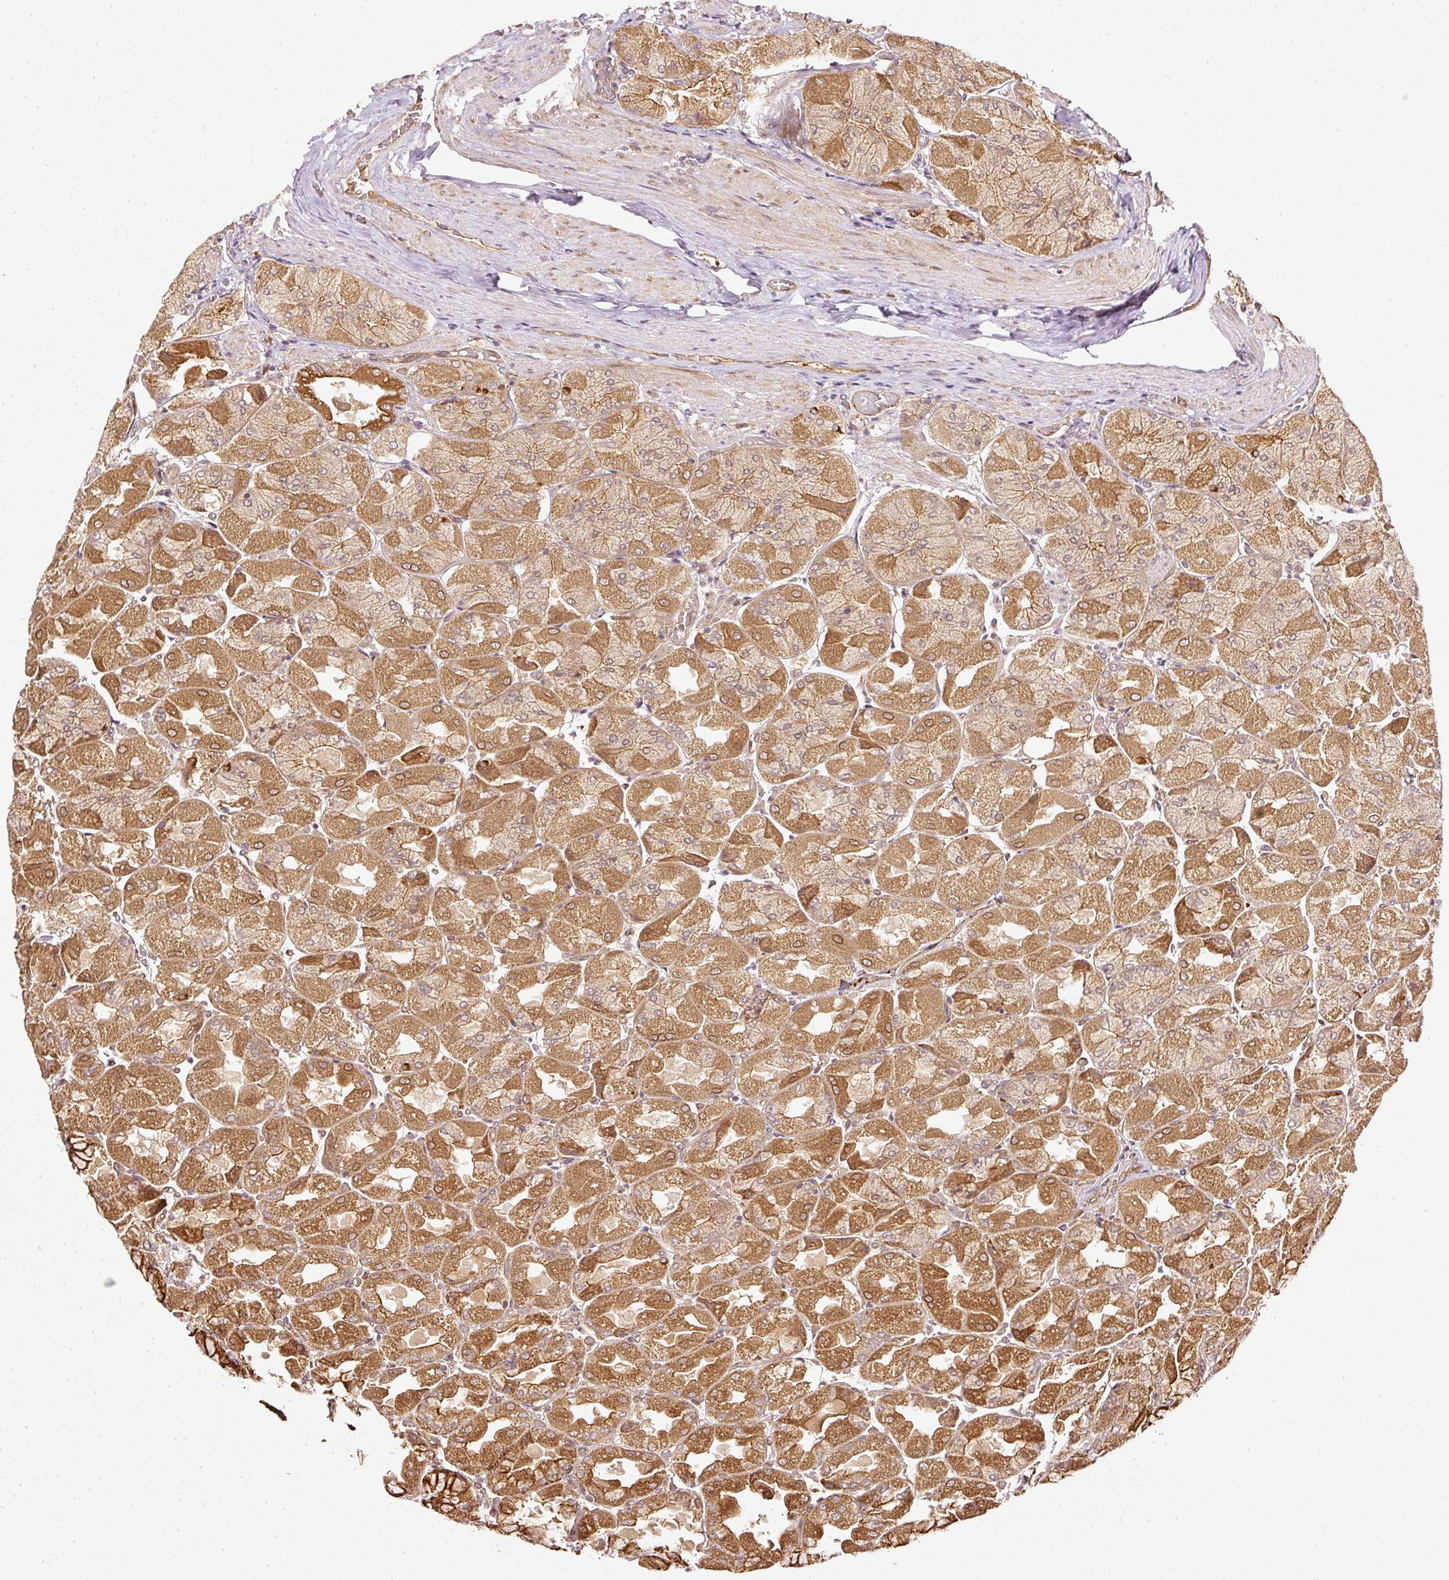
{"staining": {"intensity": "strong", "quantity": ">75%", "location": "cytoplasmic/membranous"}, "tissue": "stomach", "cell_type": "Glandular cells", "image_type": "normal", "snomed": [{"axis": "morphology", "description": "Normal tissue, NOS"}, {"axis": "topography", "description": "Stomach"}], "caption": "Immunohistochemistry of unremarkable human stomach demonstrates high levels of strong cytoplasmic/membranous expression in about >75% of glandular cells.", "gene": "MIF4GD", "patient": {"sex": "female", "age": 61}}